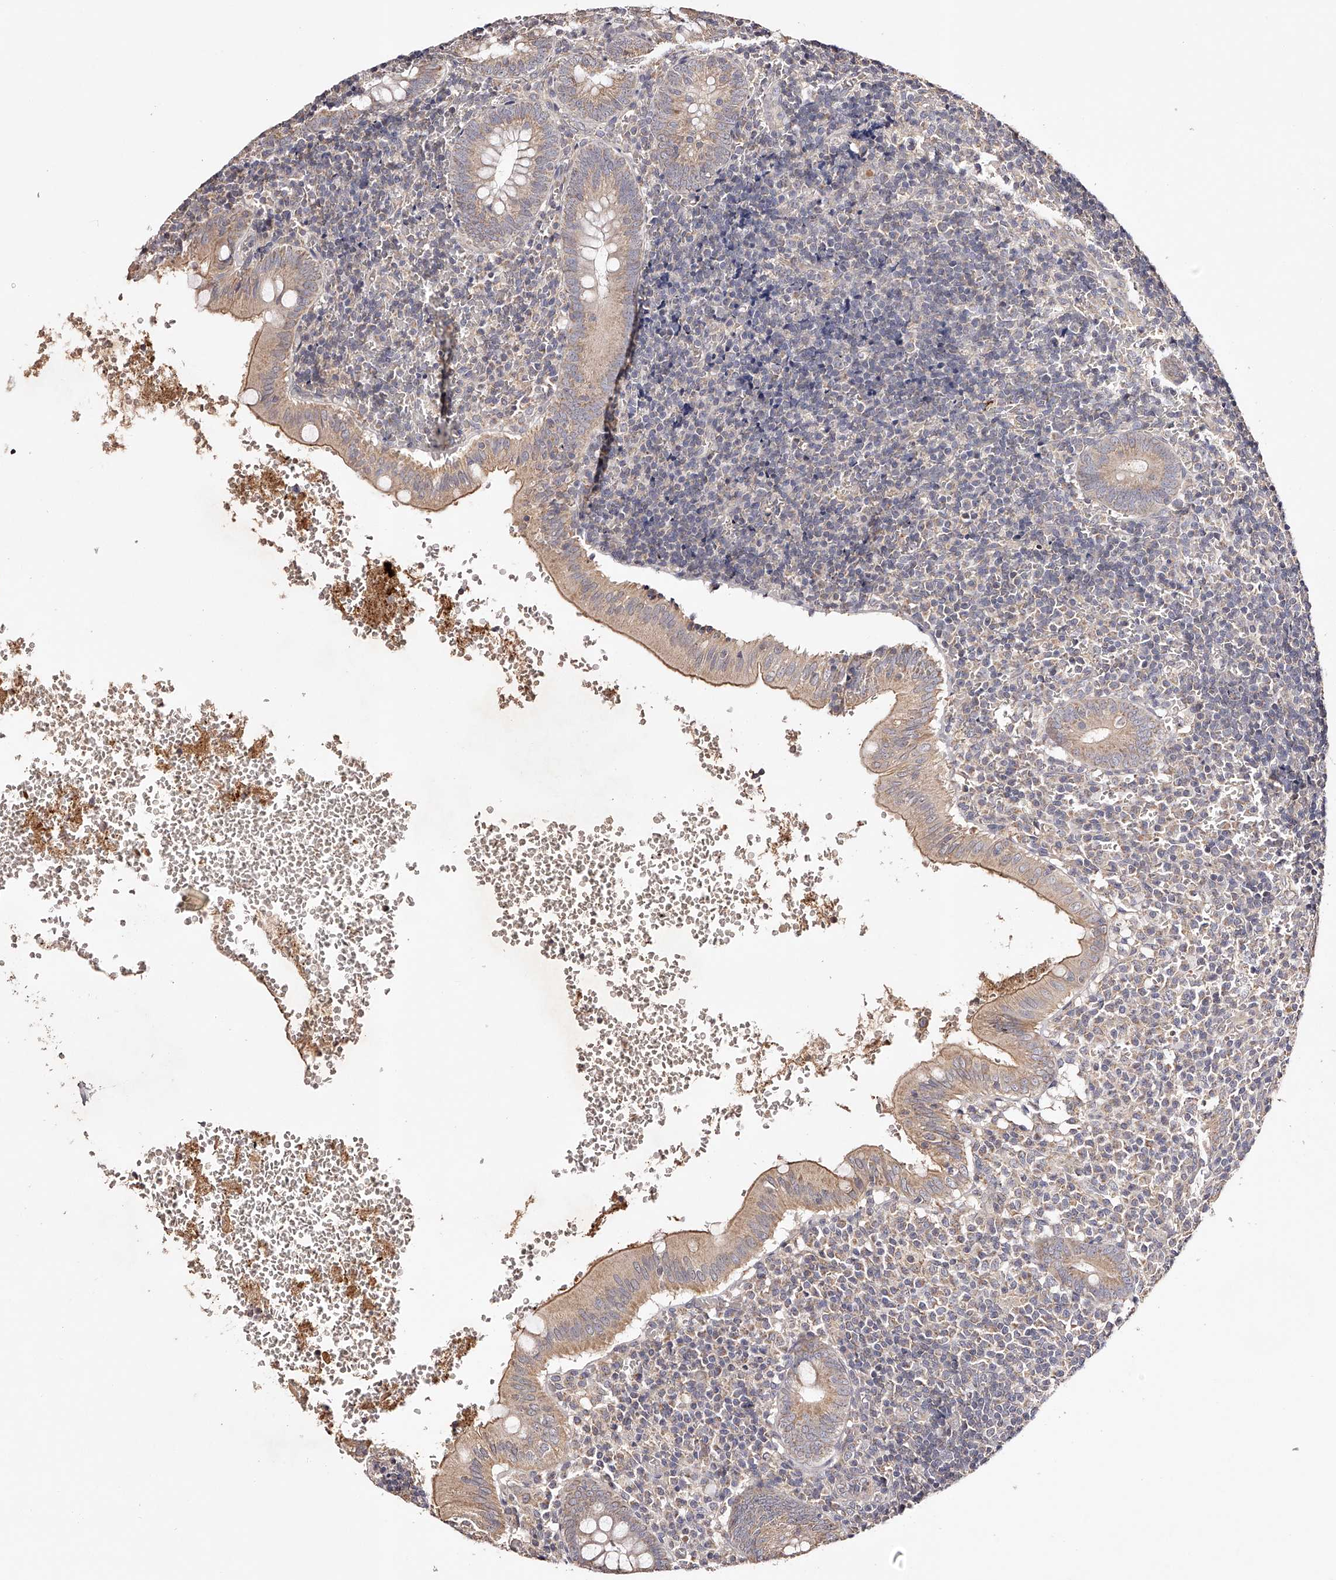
{"staining": {"intensity": "weak", "quantity": ">75%", "location": "cytoplasmic/membranous"}, "tissue": "appendix", "cell_type": "Glandular cells", "image_type": "normal", "snomed": [{"axis": "morphology", "description": "Normal tissue, NOS"}, {"axis": "topography", "description": "Appendix"}], "caption": "Immunohistochemistry (IHC) (DAB) staining of benign human appendix shows weak cytoplasmic/membranous protein expression in about >75% of glandular cells.", "gene": "USP21", "patient": {"sex": "male", "age": 8}}